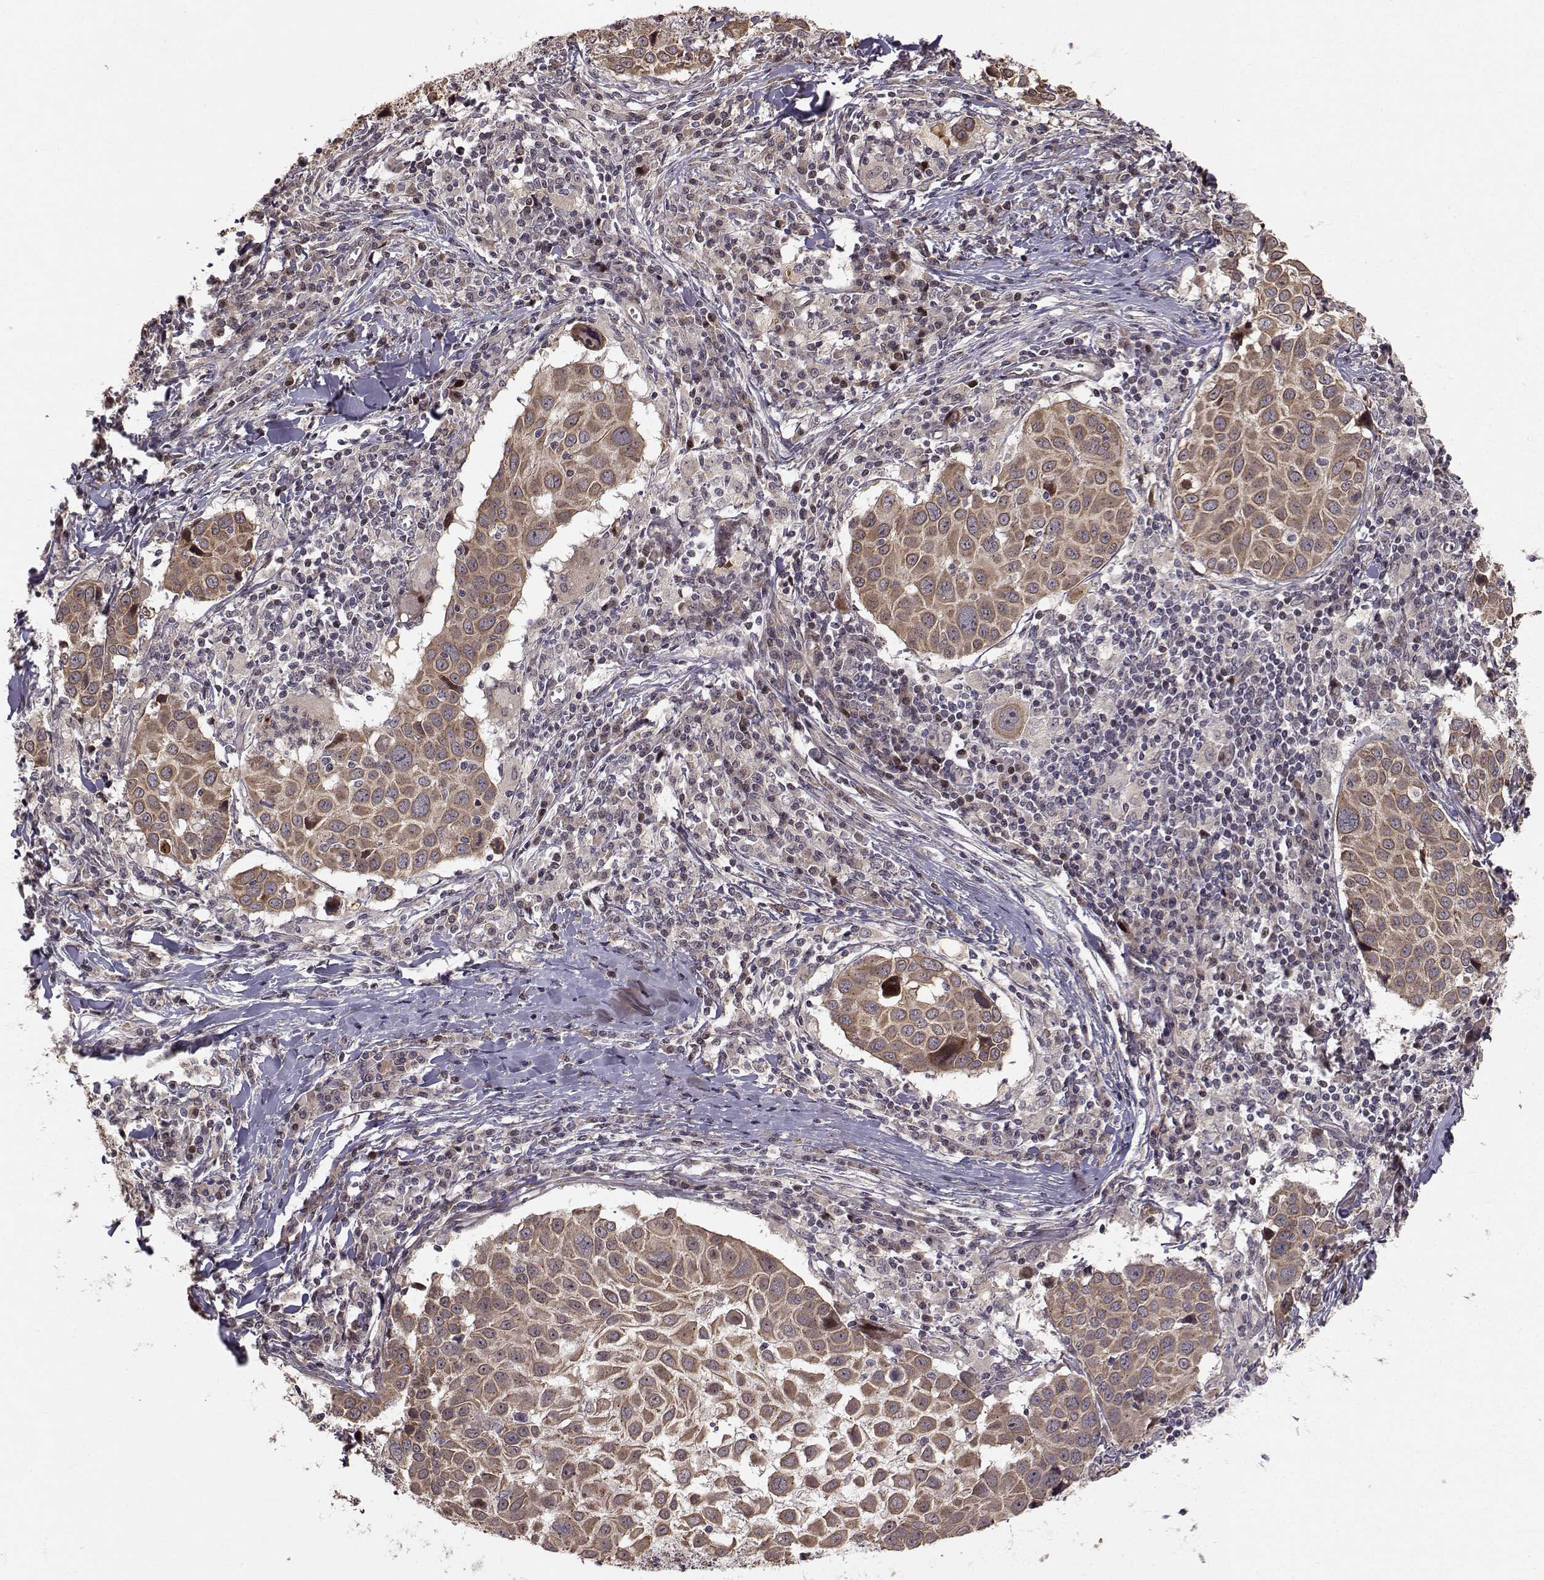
{"staining": {"intensity": "moderate", "quantity": "<25%", "location": "cytoplasmic/membranous"}, "tissue": "lung cancer", "cell_type": "Tumor cells", "image_type": "cancer", "snomed": [{"axis": "morphology", "description": "Squamous cell carcinoma, NOS"}, {"axis": "topography", "description": "Lung"}], "caption": "Moderate cytoplasmic/membranous positivity for a protein is present in approximately <25% of tumor cells of lung cancer using IHC.", "gene": "APC", "patient": {"sex": "male", "age": 57}}